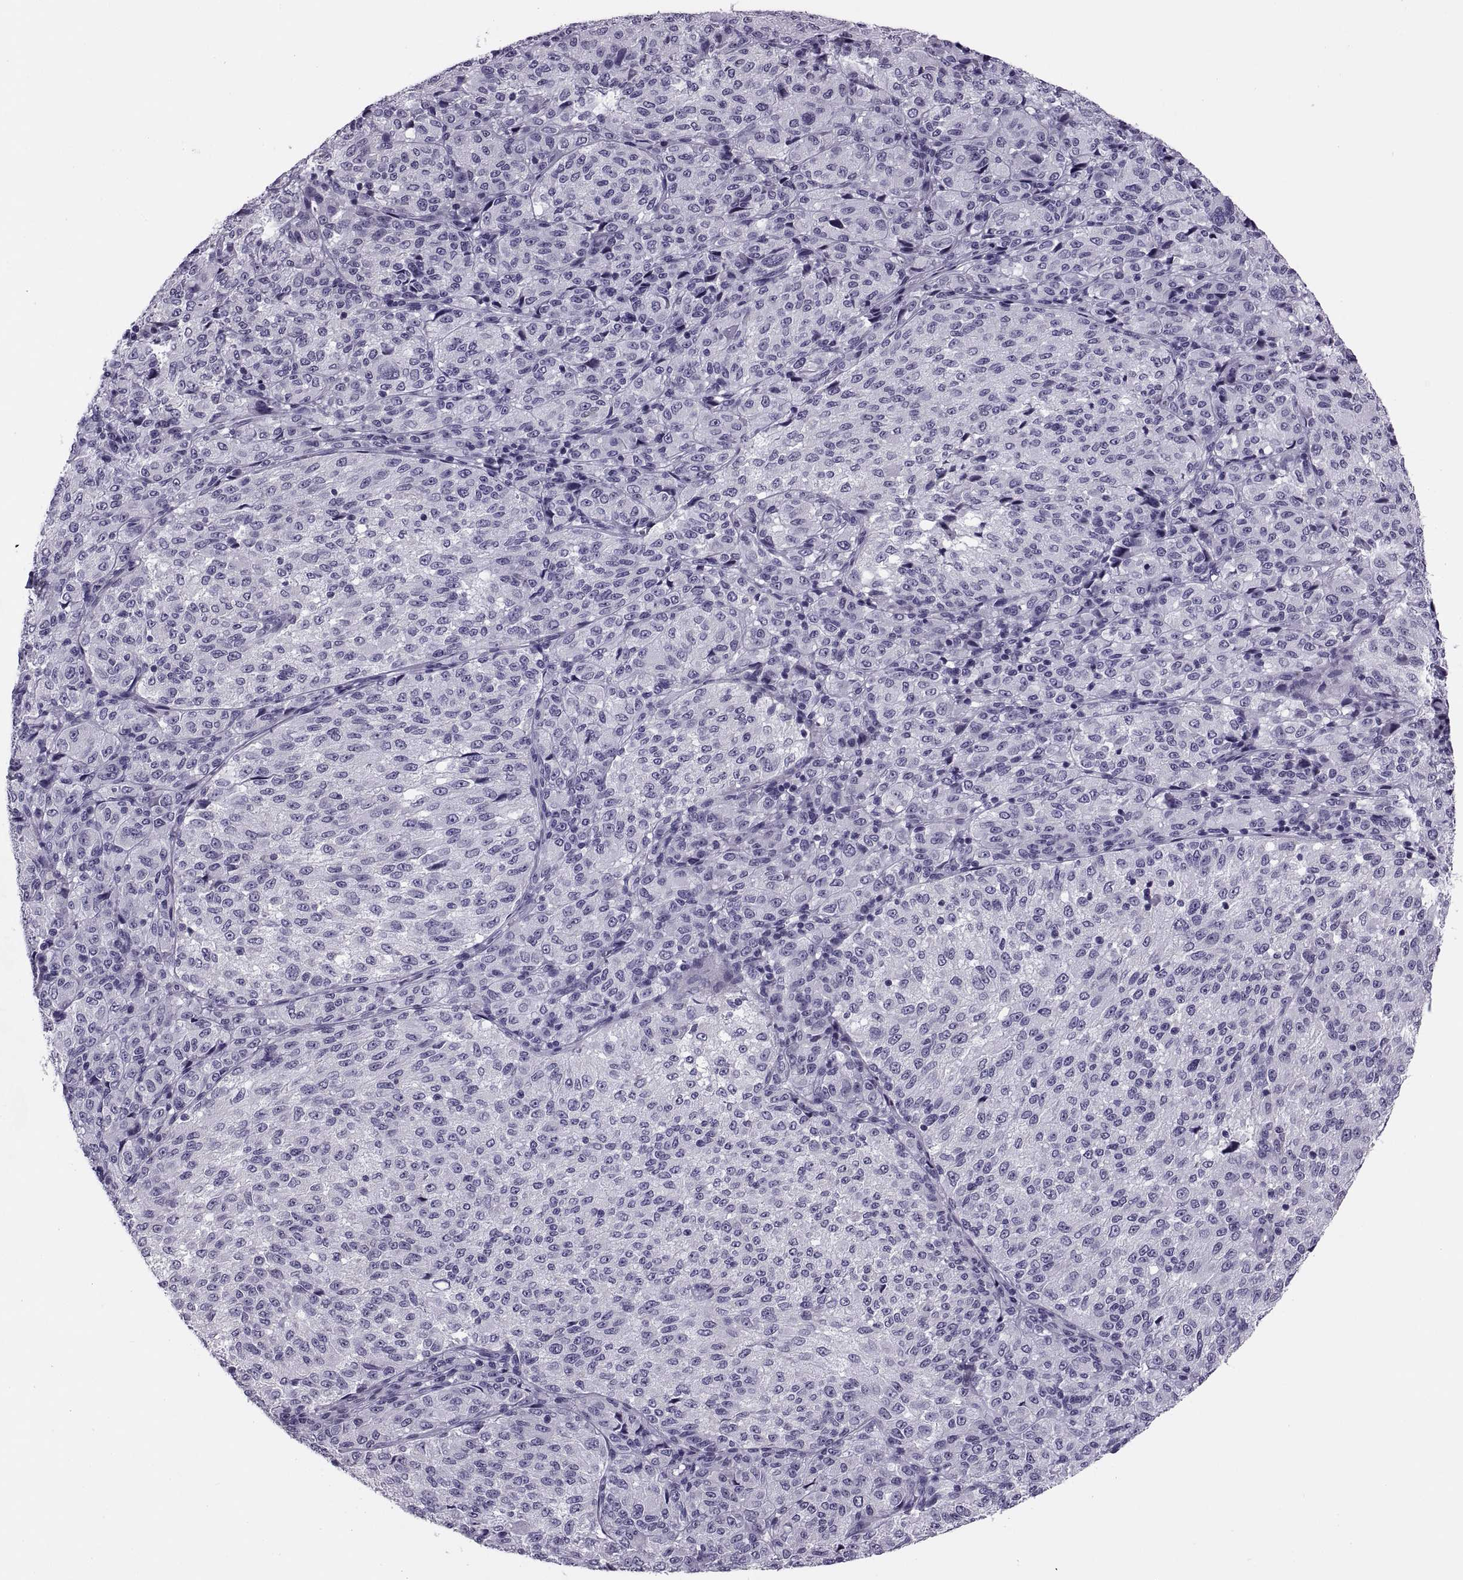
{"staining": {"intensity": "negative", "quantity": "none", "location": "none"}, "tissue": "melanoma", "cell_type": "Tumor cells", "image_type": "cancer", "snomed": [{"axis": "morphology", "description": "Malignant melanoma, Metastatic site"}, {"axis": "topography", "description": "Brain"}], "caption": "This is a micrograph of immunohistochemistry (IHC) staining of malignant melanoma (metastatic site), which shows no expression in tumor cells. The staining was performed using DAB to visualize the protein expression in brown, while the nuclei were stained in blue with hematoxylin (Magnification: 20x).", "gene": "SYNGR4", "patient": {"sex": "female", "age": 56}}